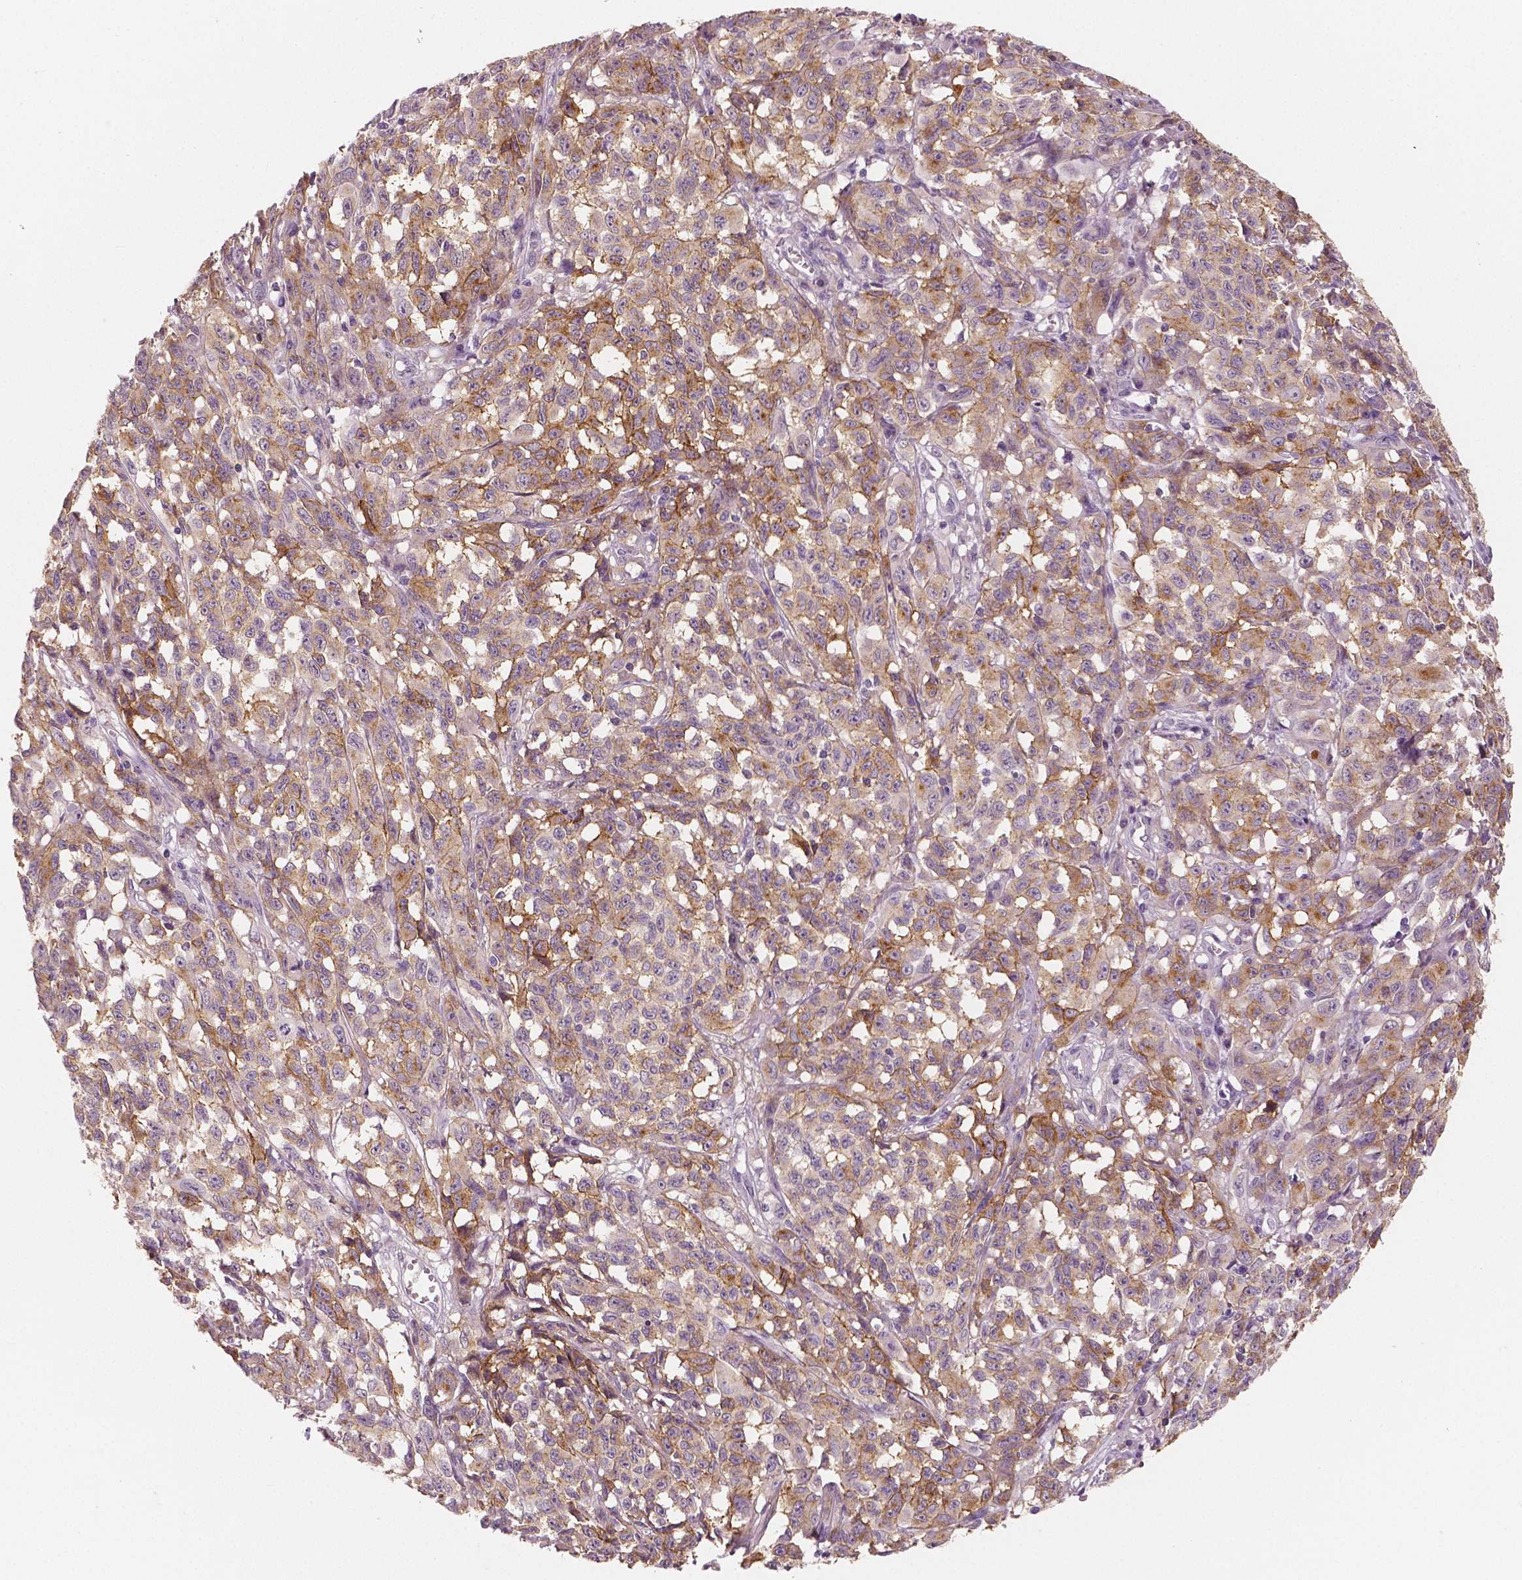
{"staining": {"intensity": "moderate", "quantity": ">75%", "location": "cytoplasmic/membranous"}, "tissue": "melanoma", "cell_type": "Tumor cells", "image_type": "cancer", "snomed": [{"axis": "morphology", "description": "Malignant melanoma, NOS"}, {"axis": "topography", "description": "Vulva, labia, clitoris and Bartholin´s gland, NO"}], "caption": "Malignant melanoma stained with a brown dye shows moderate cytoplasmic/membranous positive staining in approximately >75% of tumor cells.", "gene": "KIT", "patient": {"sex": "female", "age": 75}}